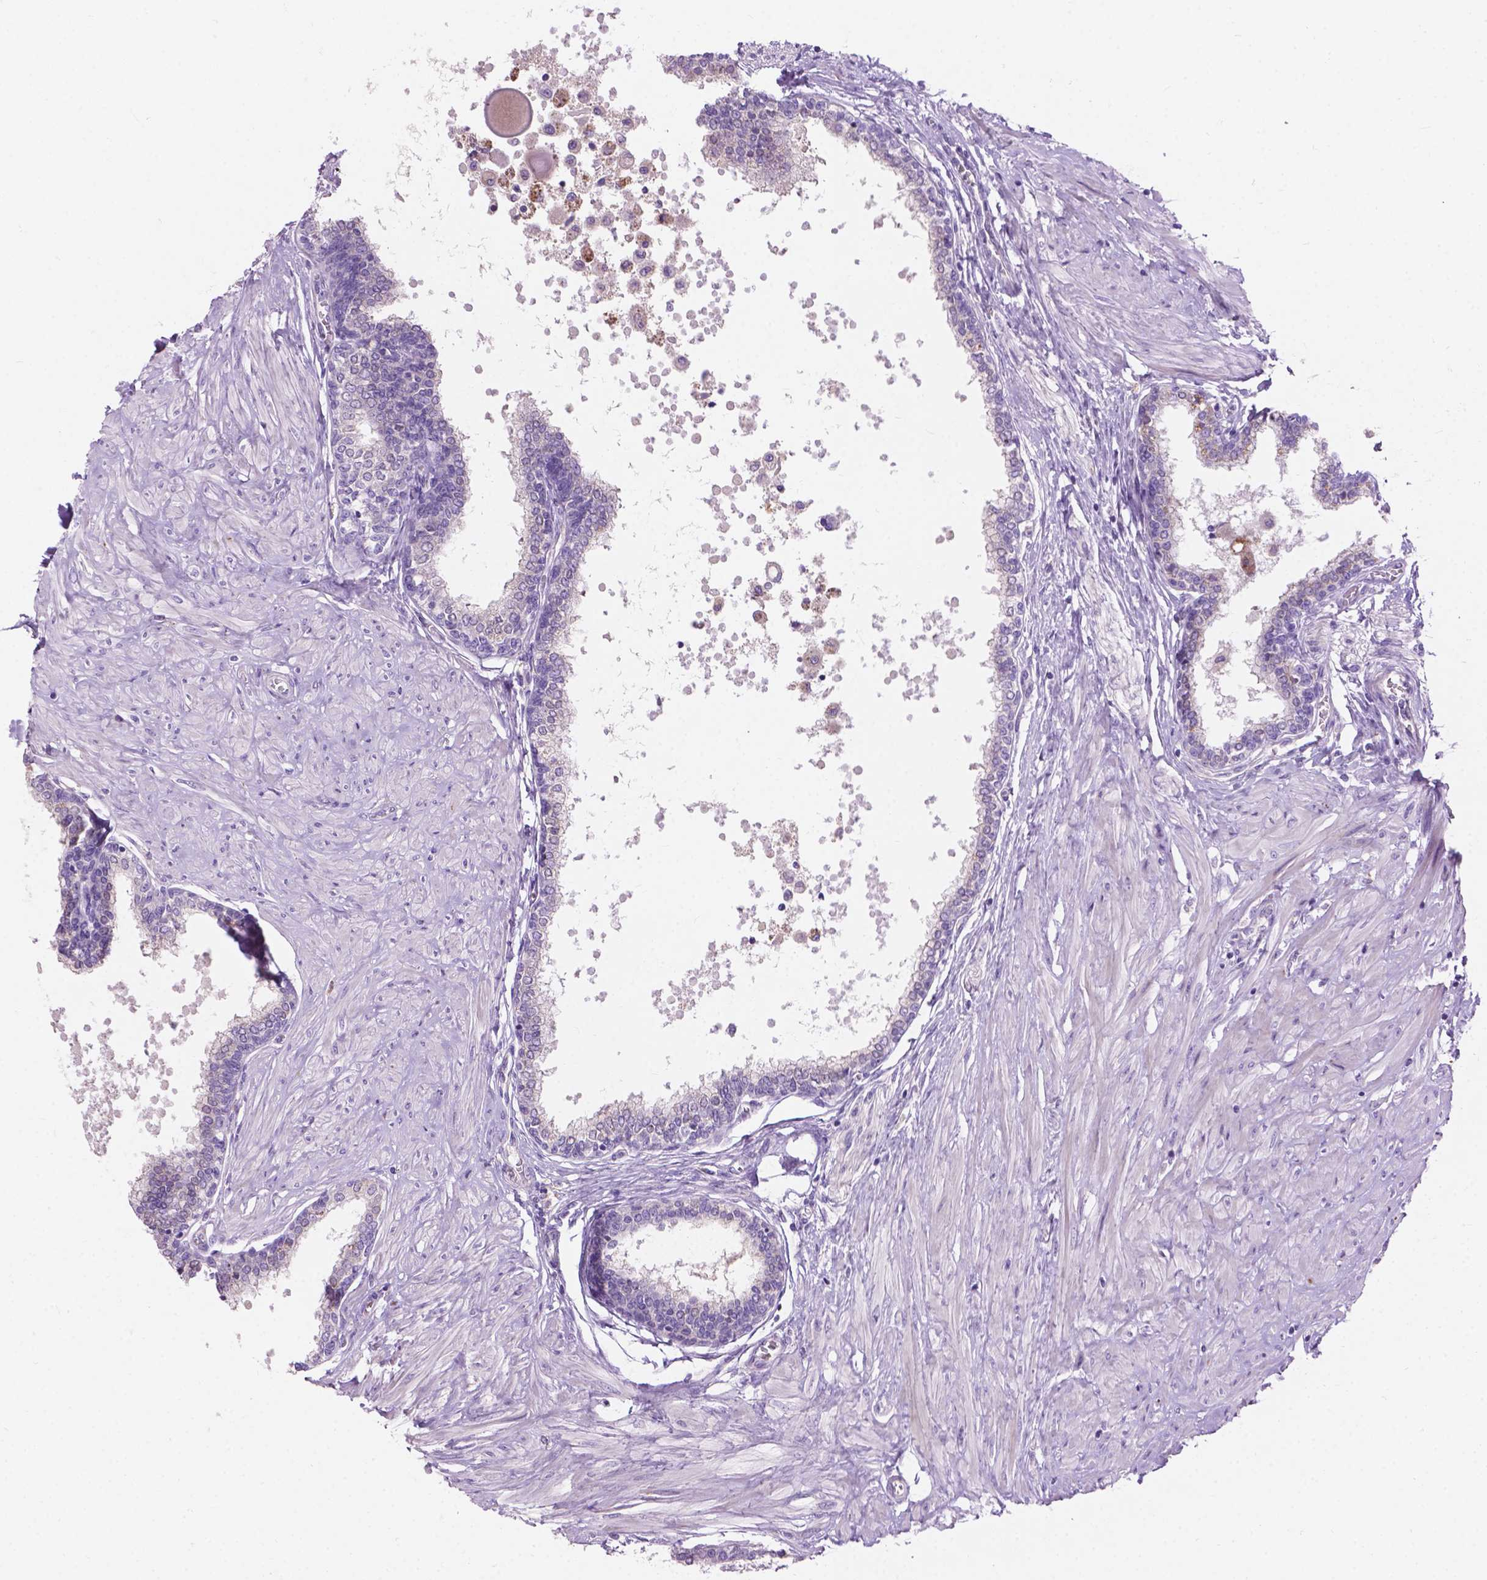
{"staining": {"intensity": "negative", "quantity": "none", "location": "none"}, "tissue": "prostate", "cell_type": "Glandular cells", "image_type": "normal", "snomed": [{"axis": "morphology", "description": "Normal tissue, NOS"}, {"axis": "topography", "description": "Prostate"}], "caption": "The photomicrograph displays no staining of glandular cells in unremarkable prostate.", "gene": "NOXO1", "patient": {"sex": "male", "age": 55}}